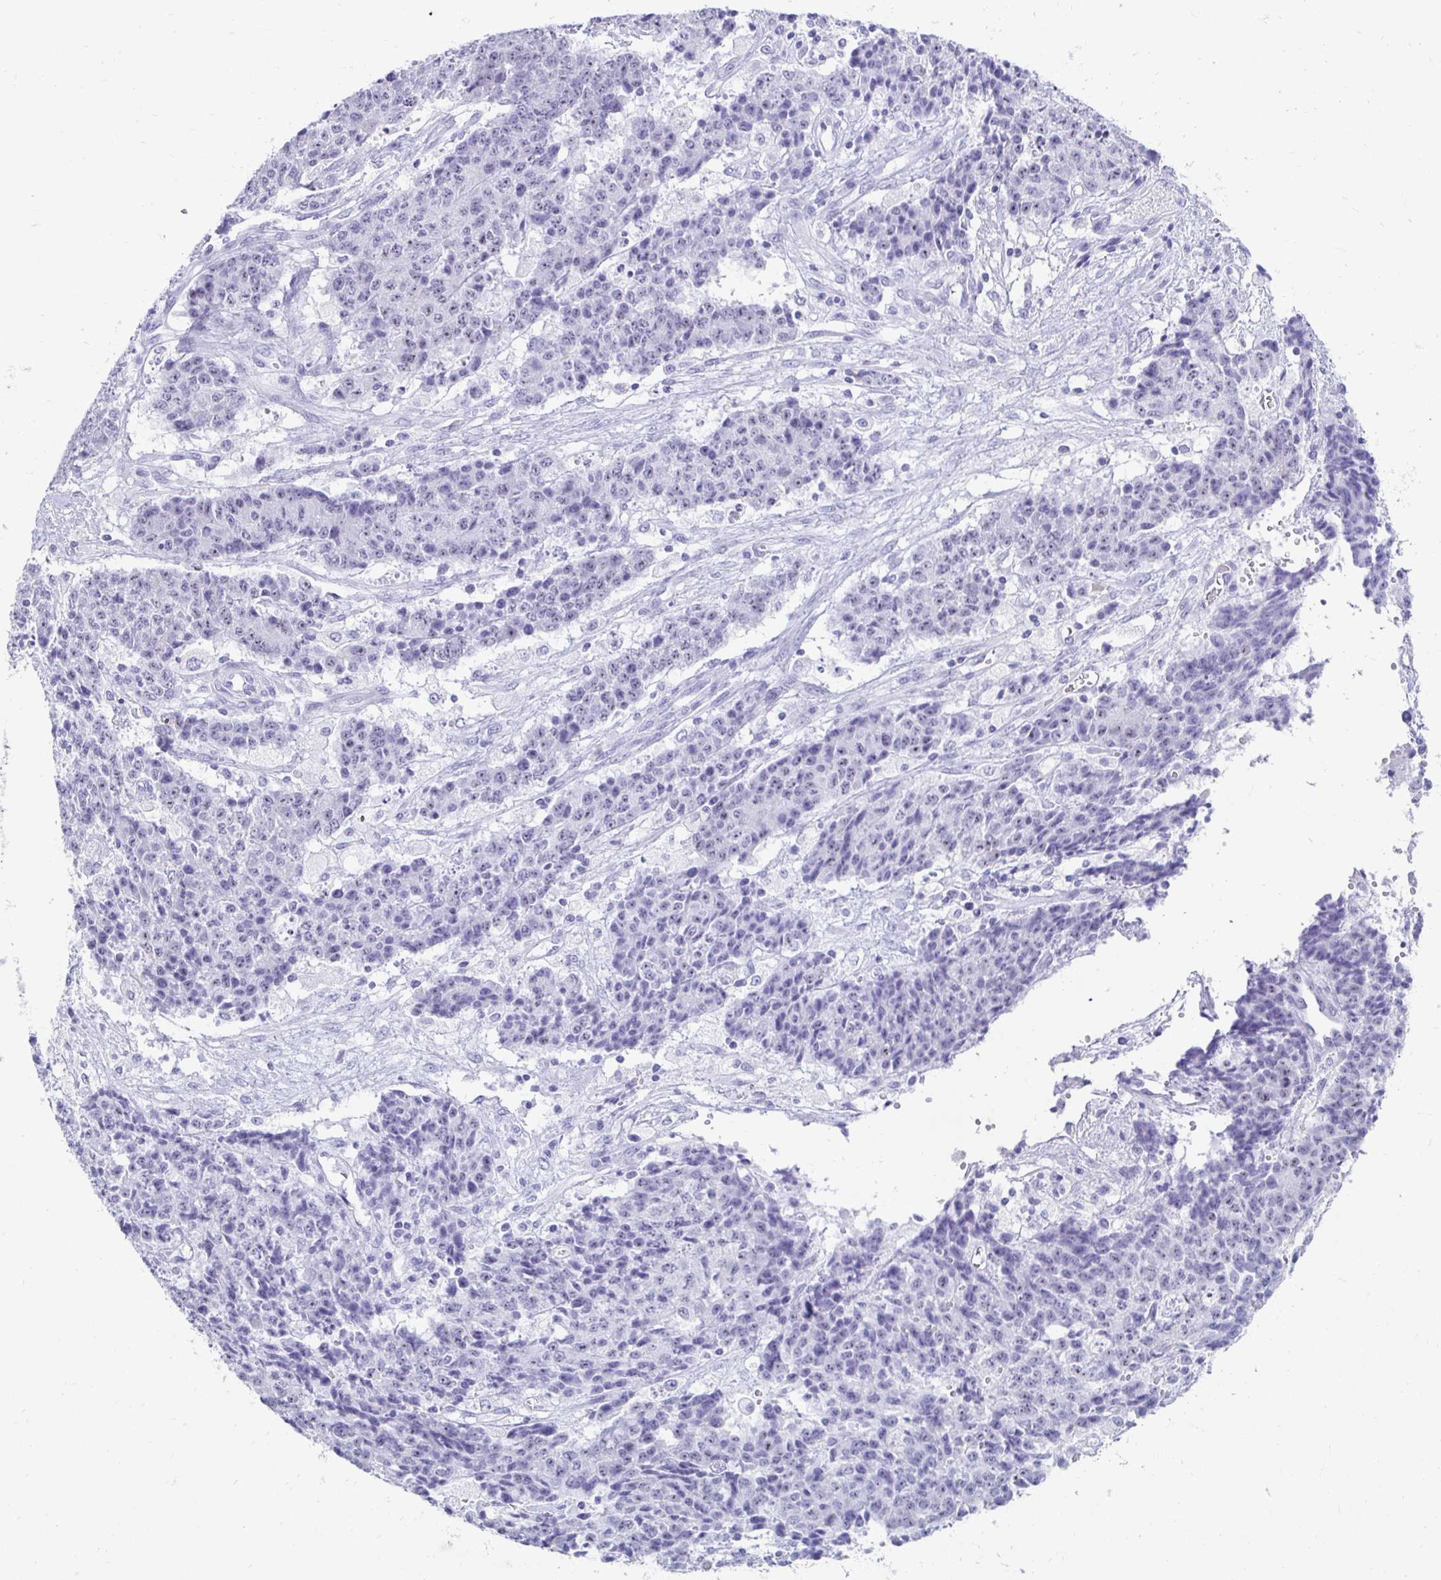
{"staining": {"intensity": "negative", "quantity": "none", "location": "none"}, "tissue": "ovarian cancer", "cell_type": "Tumor cells", "image_type": "cancer", "snomed": [{"axis": "morphology", "description": "Carcinoma, endometroid"}, {"axis": "topography", "description": "Ovary"}], "caption": "Immunohistochemistry histopathology image of human ovarian cancer (endometroid carcinoma) stained for a protein (brown), which demonstrates no positivity in tumor cells. Nuclei are stained in blue.", "gene": "CST6", "patient": {"sex": "female", "age": 42}}